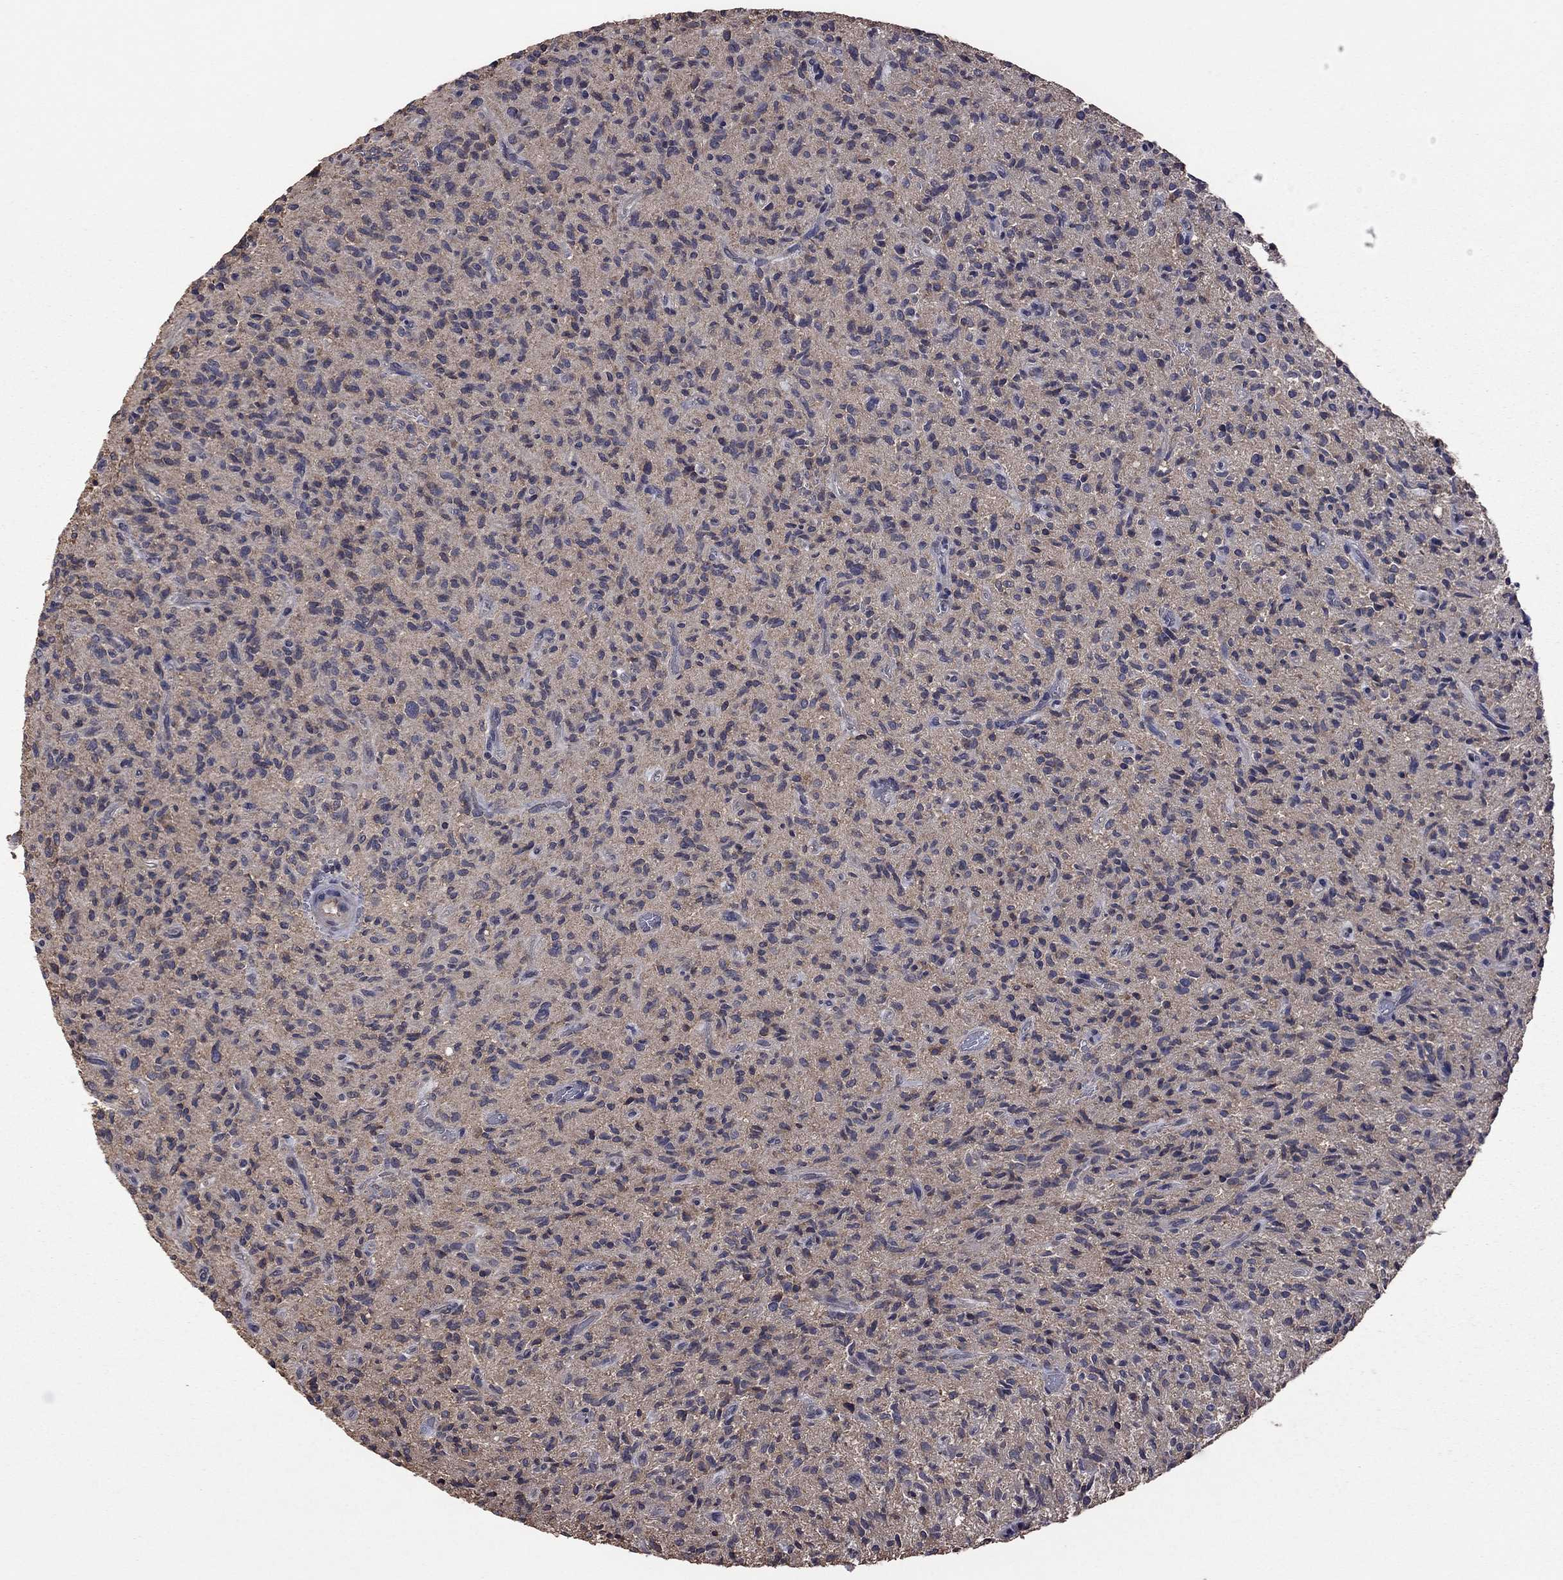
{"staining": {"intensity": "negative", "quantity": "none", "location": "none"}, "tissue": "glioma", "cell_type": "Tumor cells", "image_type": "cancer", "snomed": [{"axis": "morphology", "description": "Glioma, malignant, High grade"}, {"axis": "topography", "description": "Brain"}], "caption": "High power microscopy image of an immunohistochemistry (IHC) image of malignant high-grade glioma, revealing no significant expression in tumor cells.", "gene": "TSNARE1", "patient": {"sex": "male", "age": 64}}